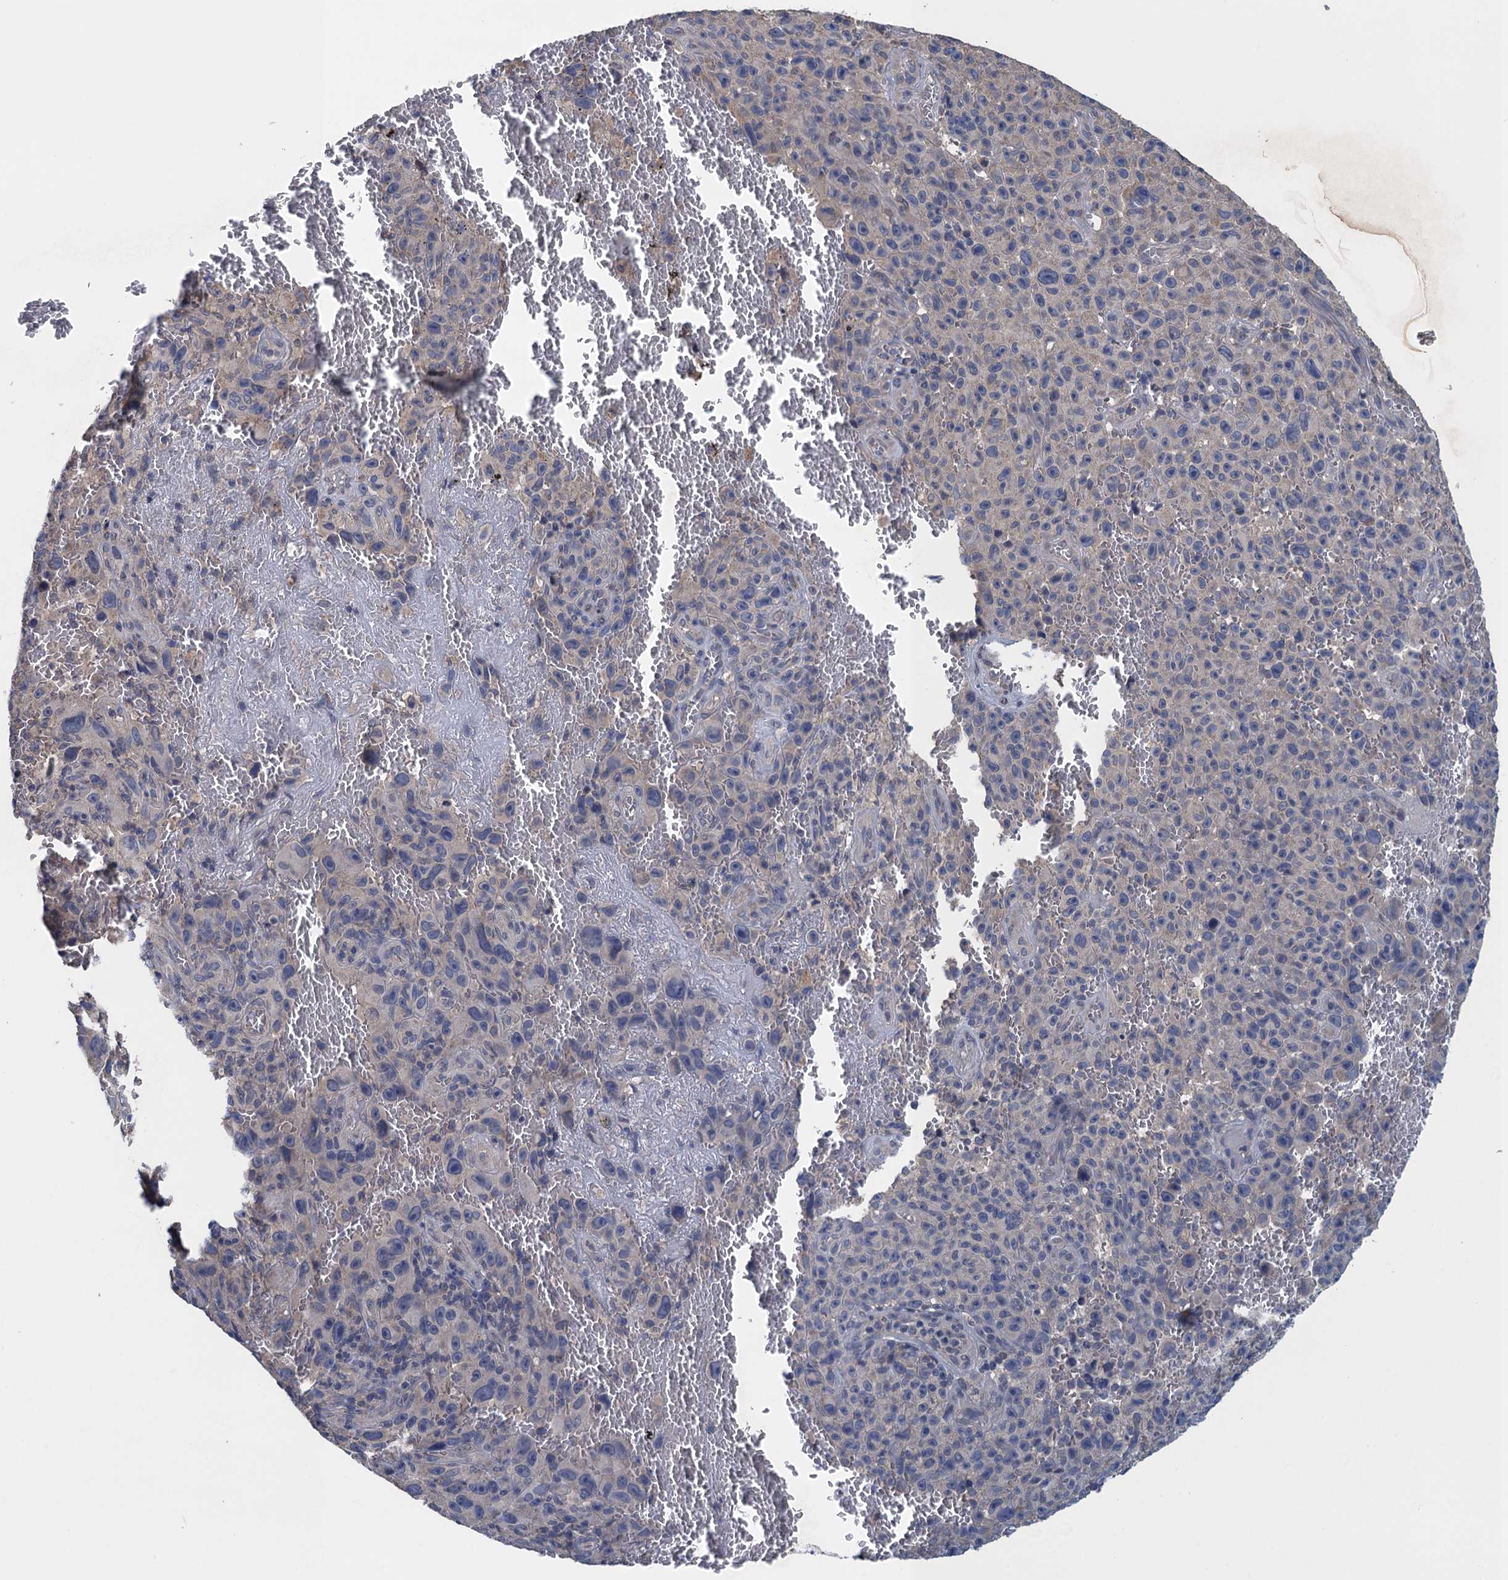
{"staining": {"intensity": "negative", "quantity": "none", "location": "none"}, "tissue": "melanoma", "cell_type": "Tumor cells", "image_type": "cancer", "snomed": [{"axis": "morphology", "description": "Malignant melanoma, NOS"}, {"axis": "topography", "description": "Skin"}], "caption": "DAB immunohistochemical staining of human melanoma shows no significant staining in tumor cells.", "gene": "CTU2", "patient": {"sex": "female", "age": 82}}